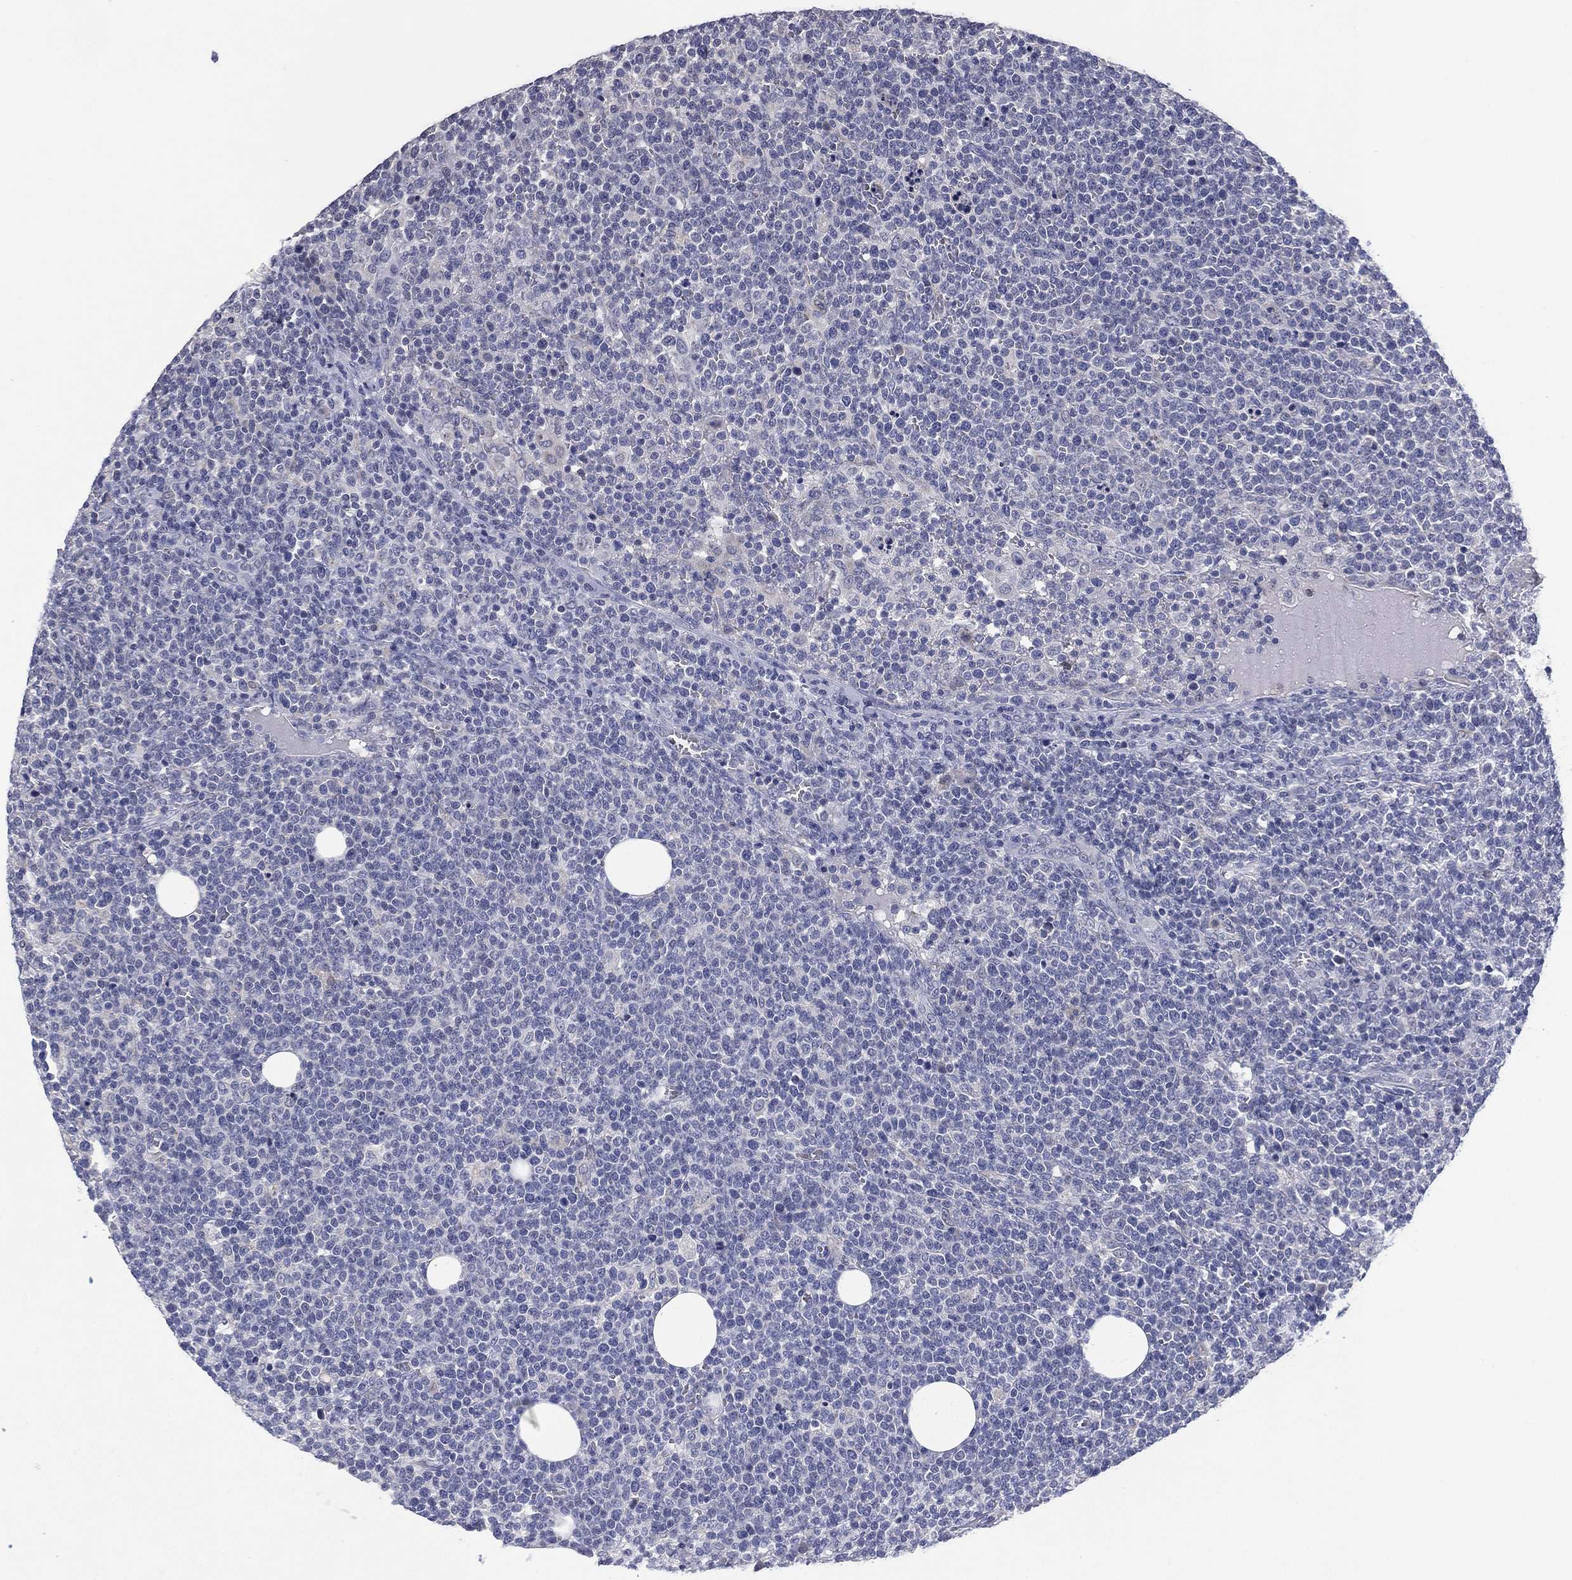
{"staining": {"intensity": "negative", "quantity": "none", "location": "none"}, "tissue": "lymphoma", "cell_type": "Tumor cells", "image_type": "cancer", "snomed": [{"axis": "morphology", "description": "Malignant lymphoma, non-Hodgkin's type, High grade"}, {"axis": "topography", "description": "Lymph node"}], "caption": "DAB immunohistochemical staining of lymphoma shows no significant positivity in tumor cells.", "gene": "KRT35", "patient": {"sex": "male", "age": 61}}